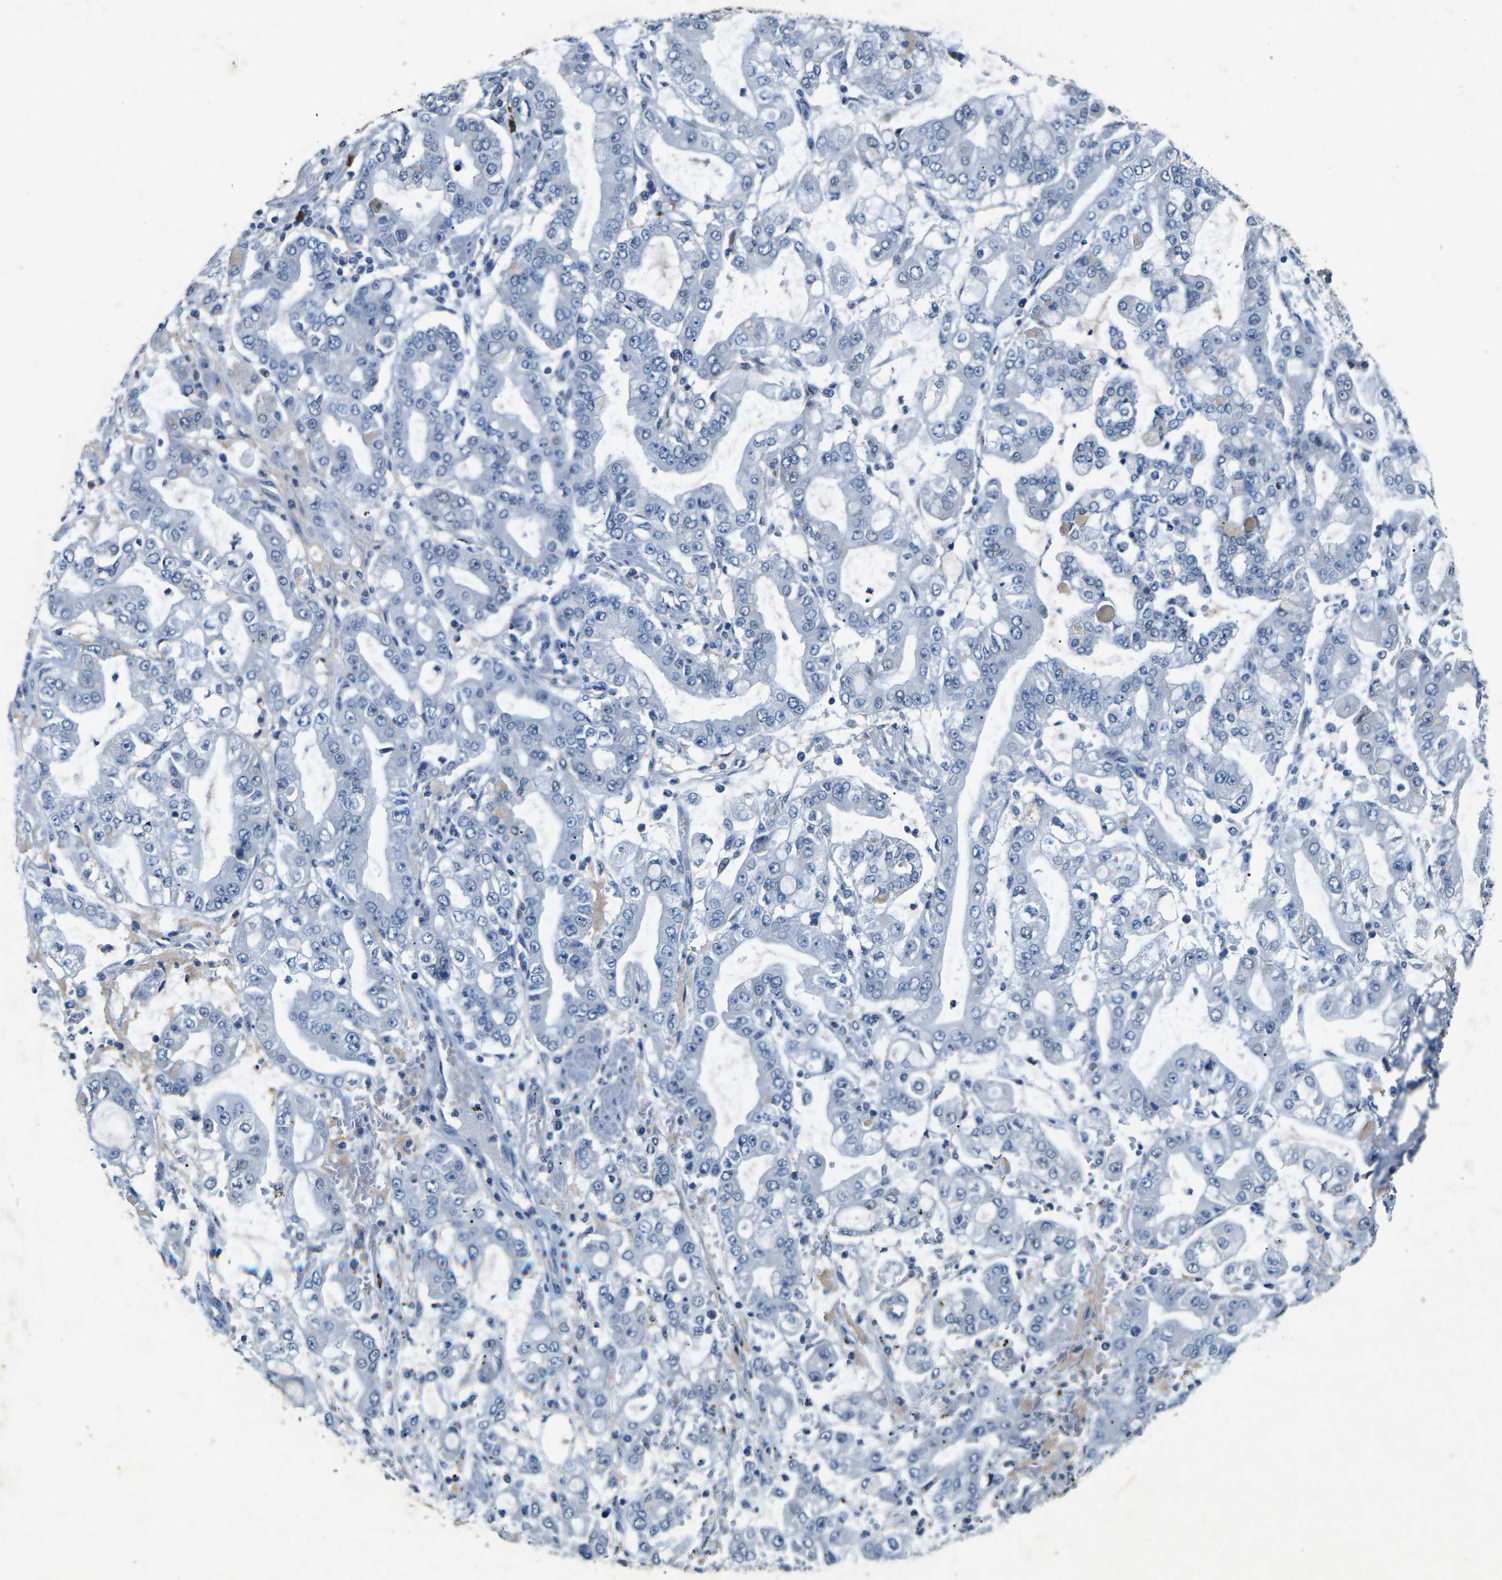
{"staining": {"intensity": "negative", "quantity": "none", "location": "none"}, "tissue": "stomach cancer", "cell_type": "Tumor cells", "image_type": "cancer", "snomed": [{"axis": "morphology", "description": "Adenocarcinoma, NOS"}, {"axis": "topography", "description": "Stomach"}], "caption": "This is an IHC histopathology image of human stomach cancer (adenocarcinoma). There is no staining in tumor cells.", "gene": "PLG", "patient": {"sex": "male", "age": 76}}